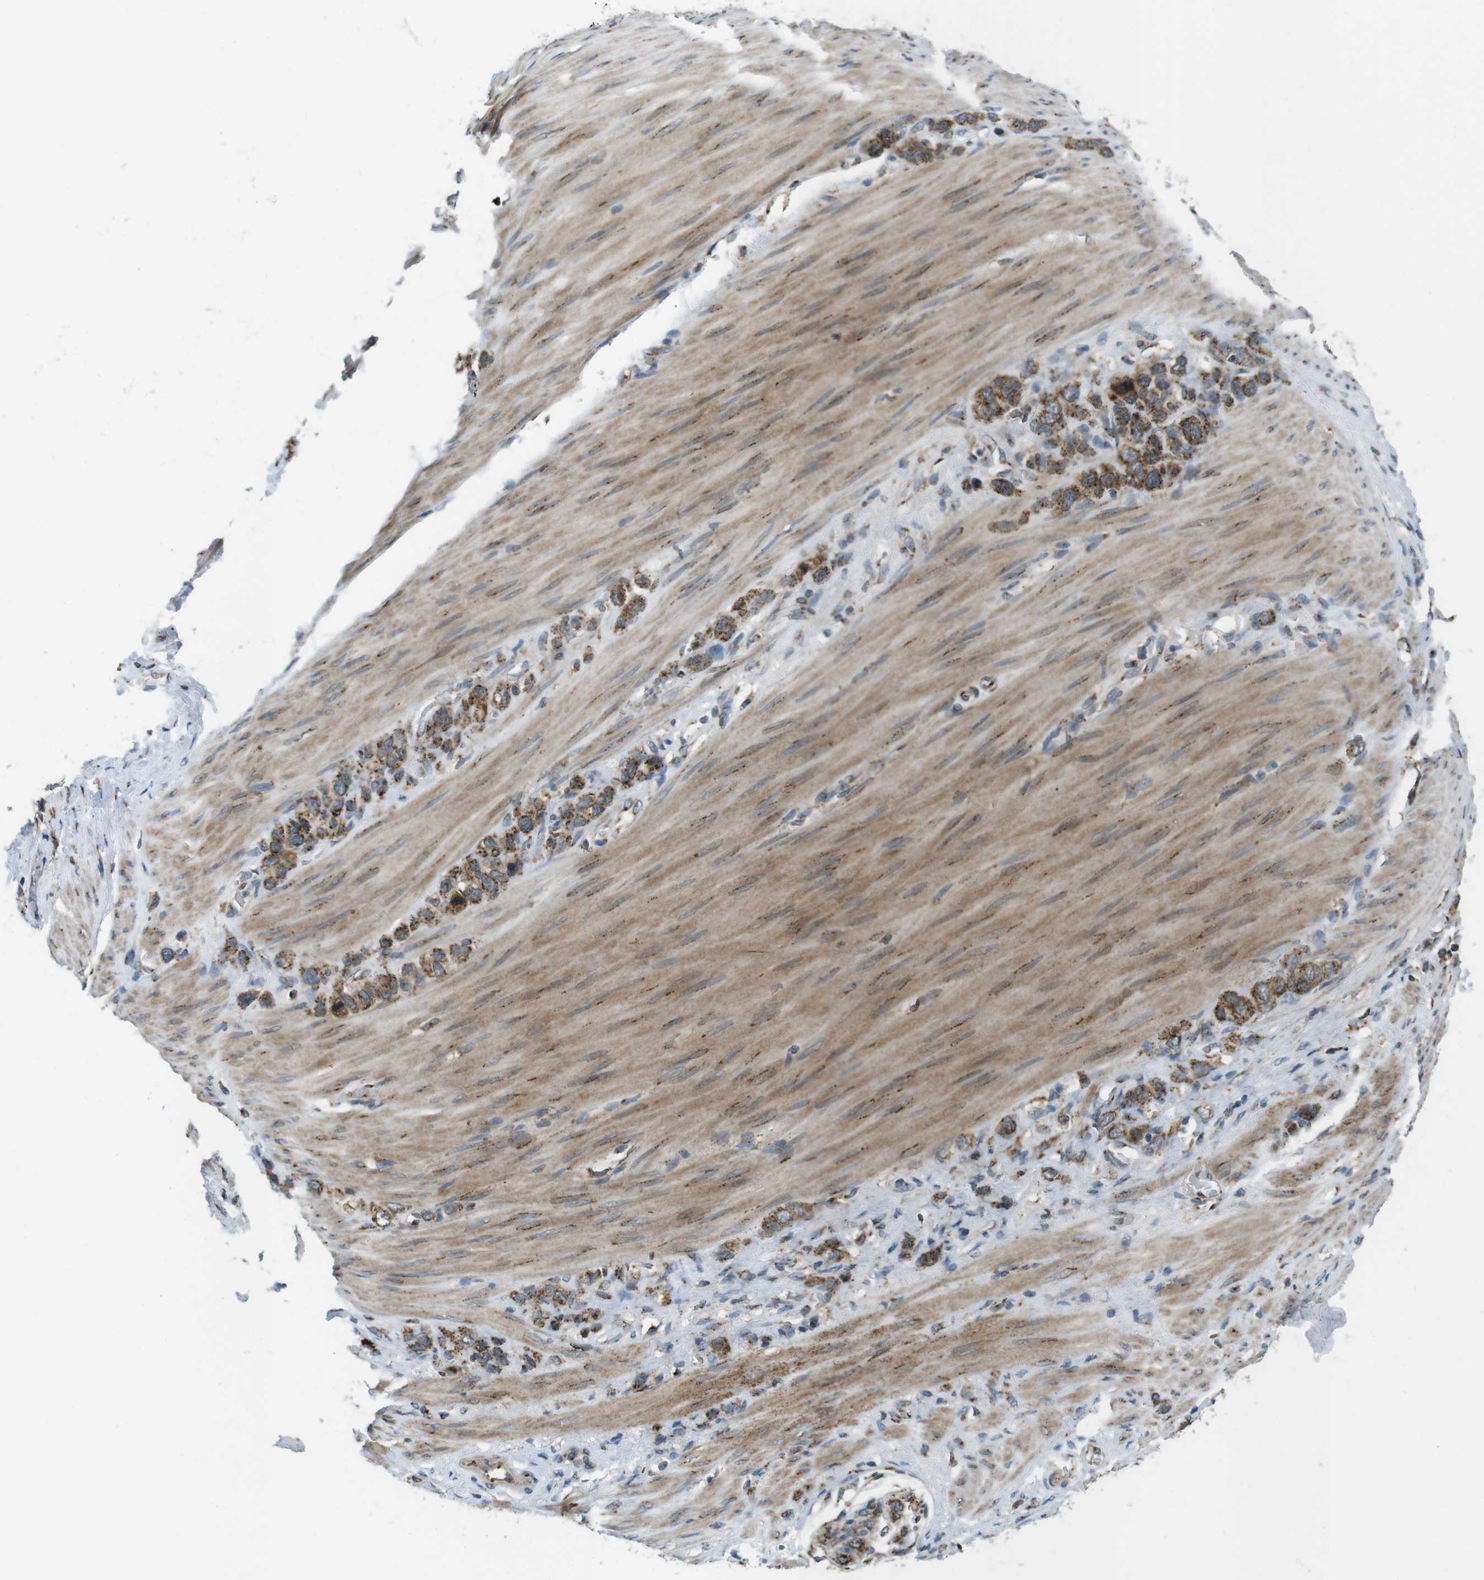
{"staining": {"intensity": "moderate", "quantity": ">75%", "location": "cytoplasmic/membranous"}, "tissue": "stomach cancer", "cell_type": "Tumor cells", "image_type": "cancer", "snomed": [{"axis": "morphology", "description": "Adenocarcinoma, NOS"}, {"axis": "morphology", "description": "Adenocarcinoma, High grade"}, {"axis": "topography", "description": "Stomach, upper"}, {"axis": "topography", "description": "Stomach, lower"}], "caption": "Protein staining shows moderate cytoplasmic/membranous positivity in about >75% of tumor cells in adenocarcinoma (high-grade) (stomach). (Brightfield microscopy of DAB IHC at high magnification).", "gene": "ZFPL1", "patient": {"sex": "female", "age": 65}}